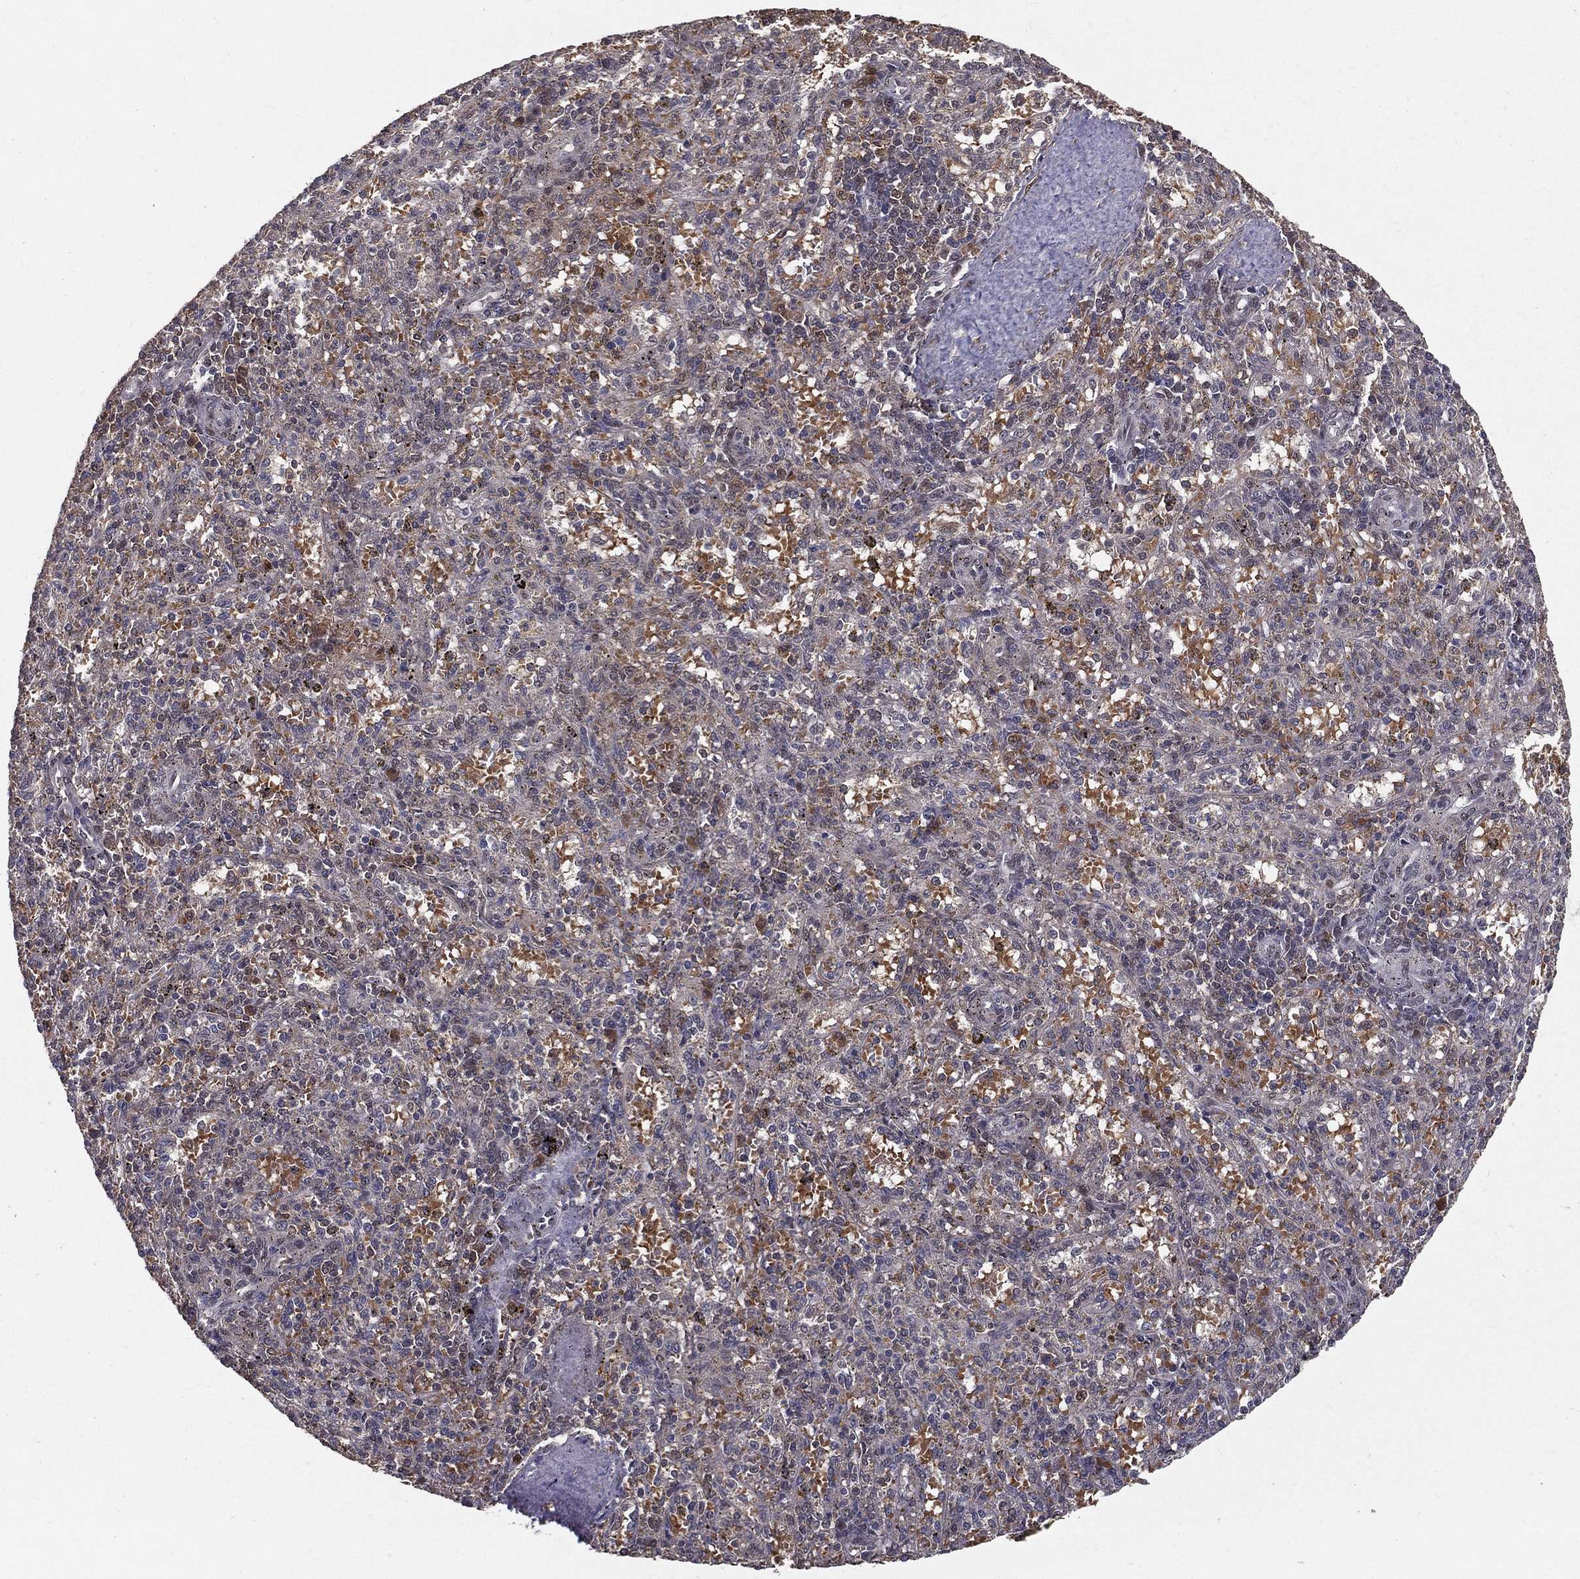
{"staining": {"intensity": "negative", "quantity": "none", "location": "none"}, "tissue": "spleen", "cell_type": "Cells in red pulp", "image_type": "normal", "snomed": [{"axis": "morphology", "description": "Normal tissue, NOS"}, {"axis": "topography", "description": "Spleen"}], "caption": "Immunohistochemistry (IHC) of unremarkable spleen displays no positivity in cells in red pulp.", "gene": "CARM1", "patient": {"sex": "male", "age": 60}}